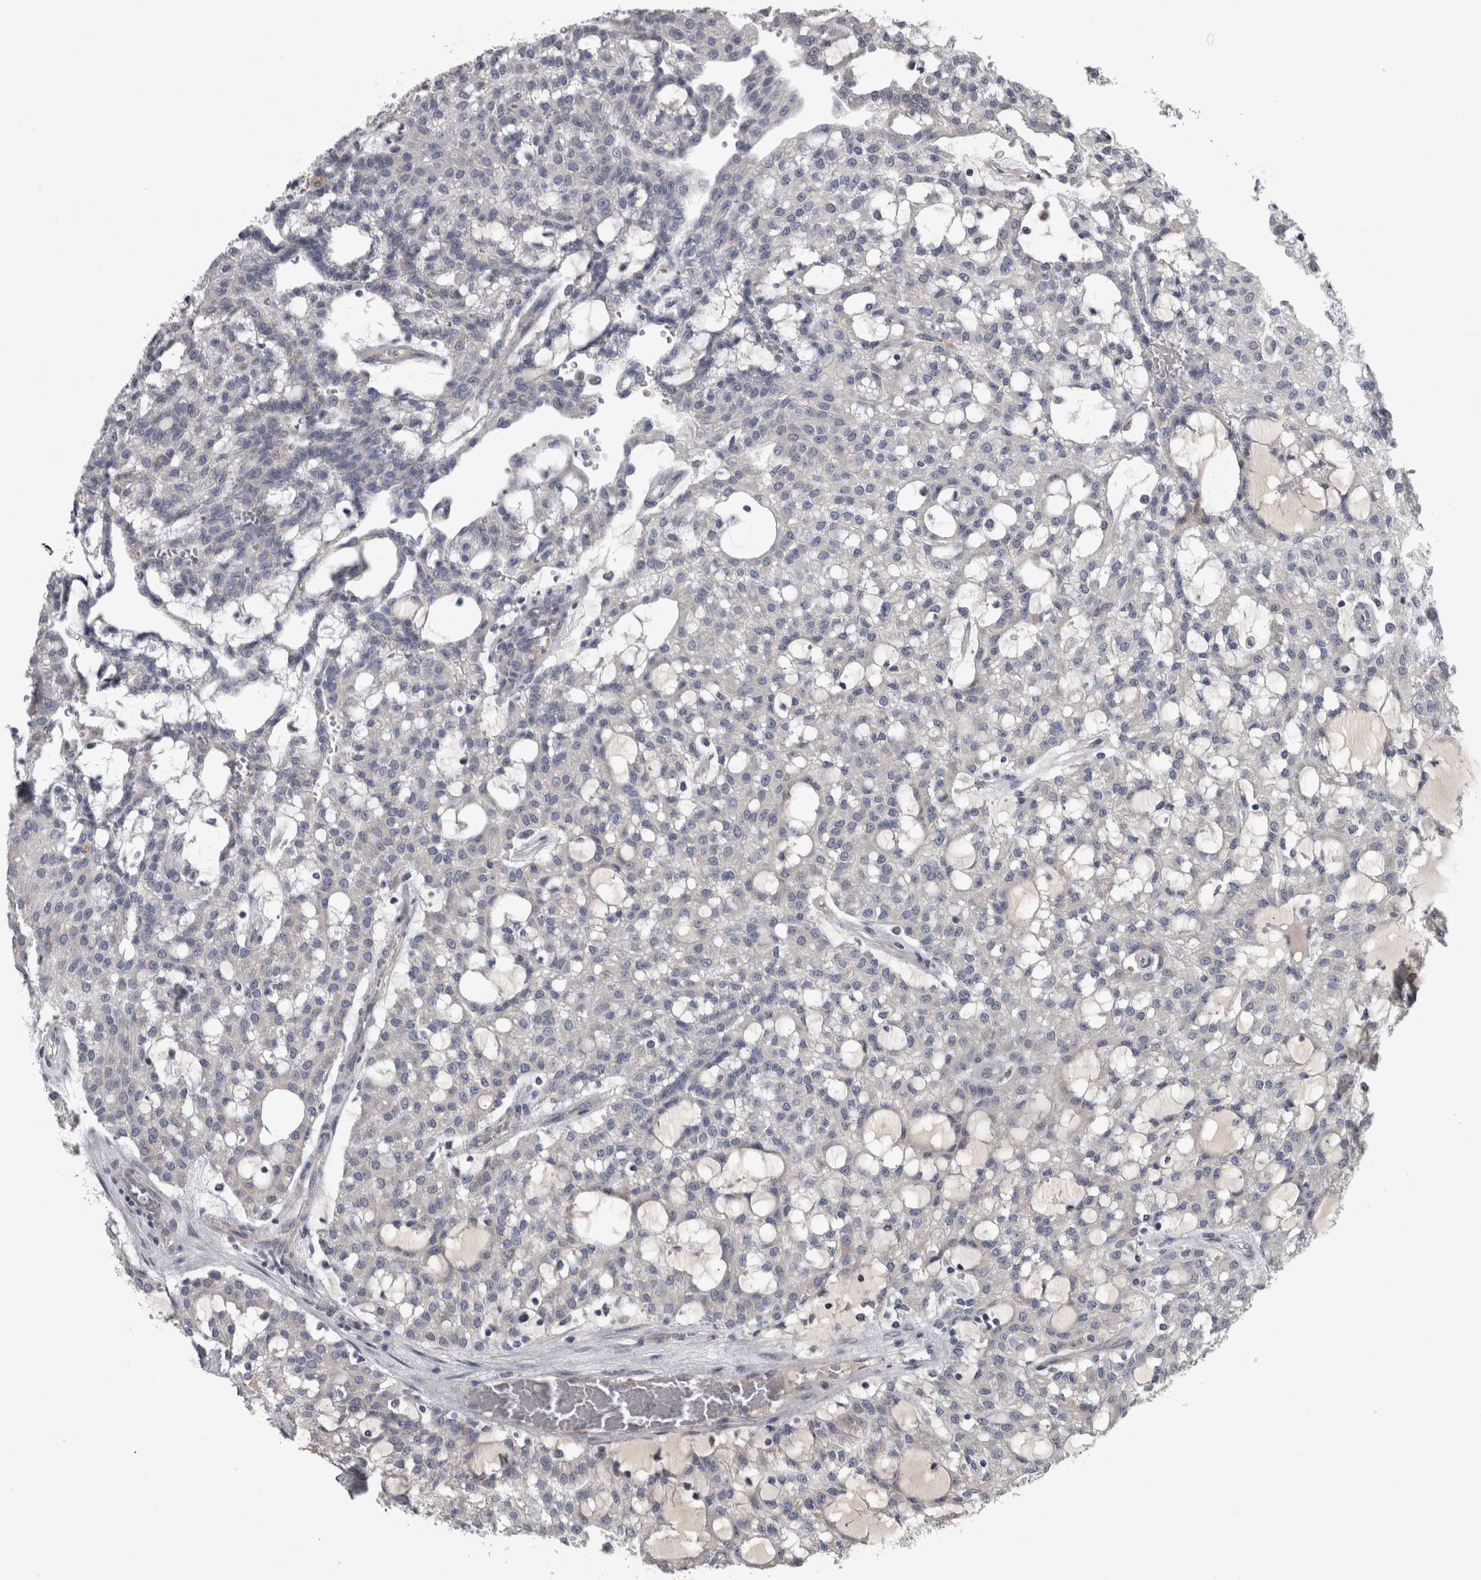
{"staining": {"intensity": "negative", "quantity": "none", "location": "none"}, "tissue": "renal cancer", "cell_type": "Tumor cells", "image_type": "cancer", "snomed": [{"axis": "morphology", "description": "Adenocarcinoma, NOS"}, {"axis": "topography", "description": "Kidney"}], "caption": "Protein analysis of renal cancer reveals no significant staining in tumor cells.", "gene": "DBT", "patient": {"sex": "male", "age": 63}}